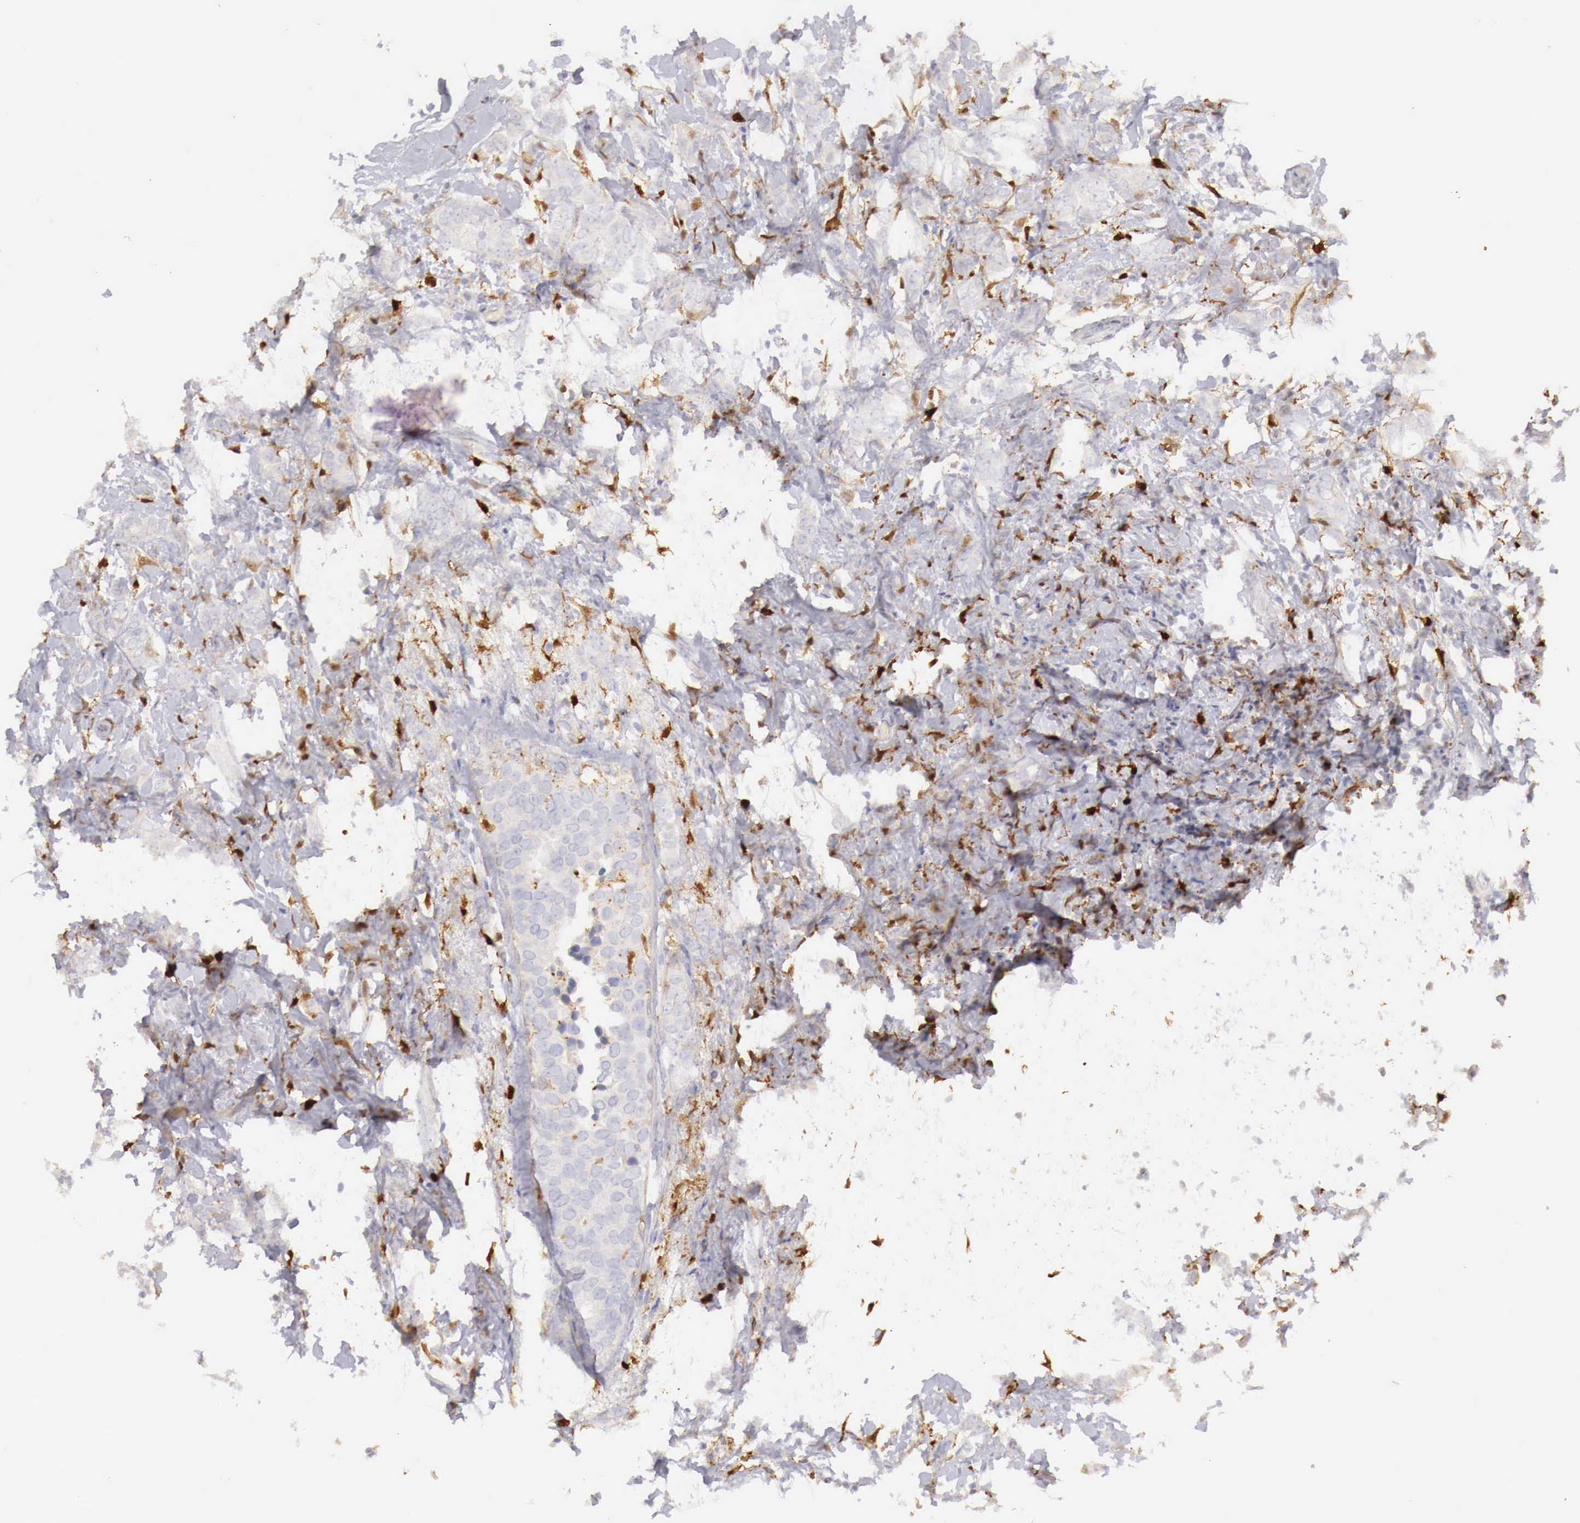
{"staining": {"intensity": "weak", "quantity": "<25%", "location": "cytoplasmic/membranous"}, "tissue": "breast cancer", "cell_type": "Tumor cells", "image_type": "cancer", "snomed": [{"axis": "morphology", "description": "Duct carcinoma"}, {"axis": "topography", "description": "Breast"}], "caption": "This is an immunohistochemistry photomicrograph of breast invasive ductal carcinoma. There is no staining in tumor cells.", "gene": "RENBP", "patient": {"sex": "female", "age": 53}}